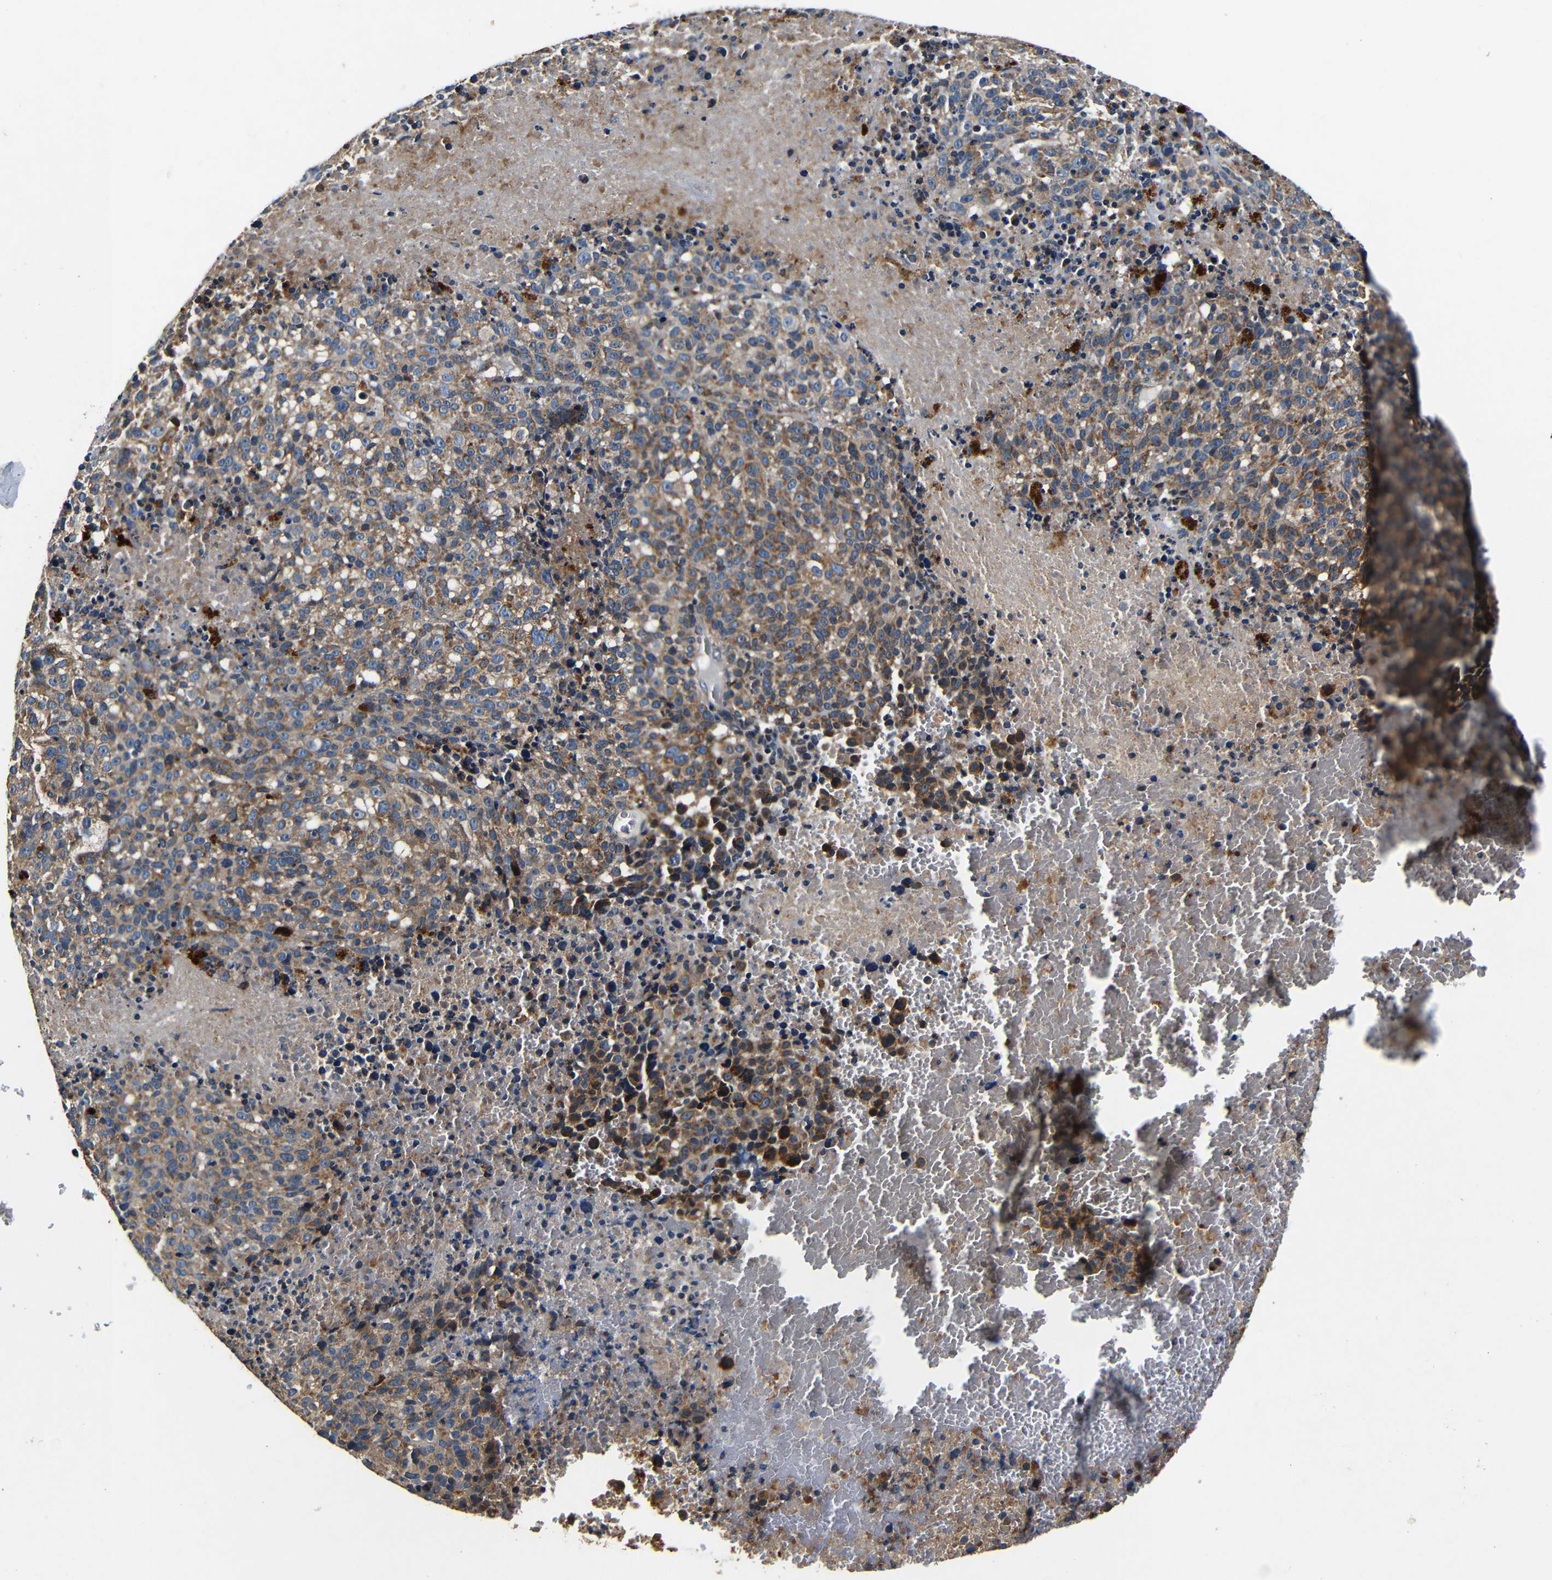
{"staining": {"intensity": "moderate", "quantity": ">75%", "location": "cytoplasmic/membranous"}, "tissue": "melanoma", "cell_type": "Tumor cells", "image_type": "cancer", "snomed": [{"axis": "morphology", "description": "Malignant melanoma, Metastatic site"}, {"axis": "topography", "description": "Cerebral cortex"}], "caption": "A high-resolution photomicrograph shows IHC staining of melanoma, which reveals moderate cytoplasmic/membranous staining in approximately >75% of tumor cells.", "gene": "MTX1", "patient": {"sex": "female", "age": 52}}